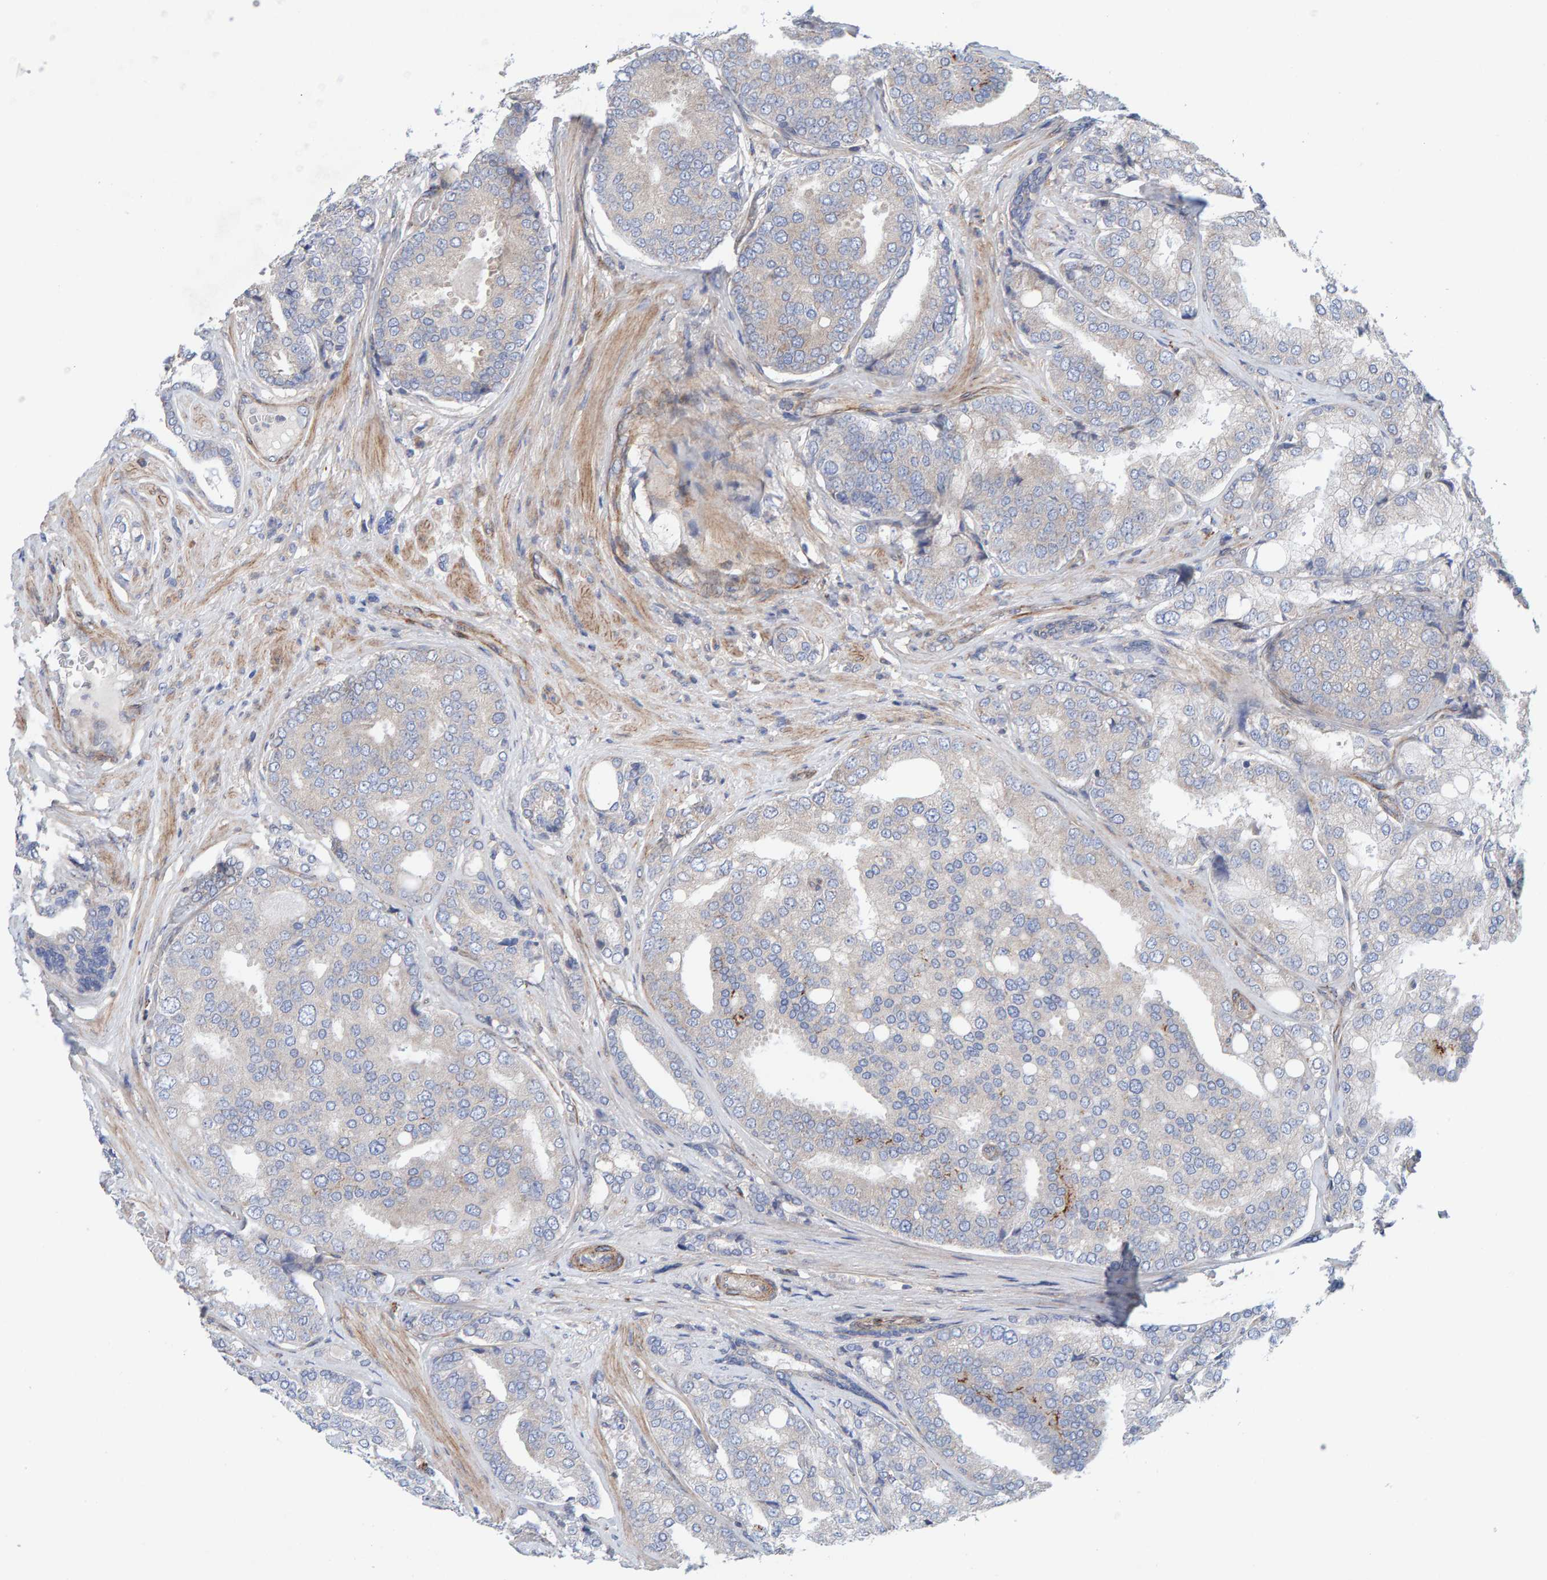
{"staining": {"intensity": "negative", "quantity": "none", "location": "none"}, "tissue": "prostate cancer", "cell_type": "Tumor cells", "image_type": "cancer", "snomed": [{"axis": "morphology", "description": "Adenocarcinoma, High grade"}, {"axis": "topography", "description": "Prostate"}], "caption": "Human prostate adenocarcinoma (high-grade) stained for a protein using immunohistochemistry (IHC) shows no staining in tumor cells.", "gene": "CDK5RAP3", "patient": {"sex": "male", "age": 50}}